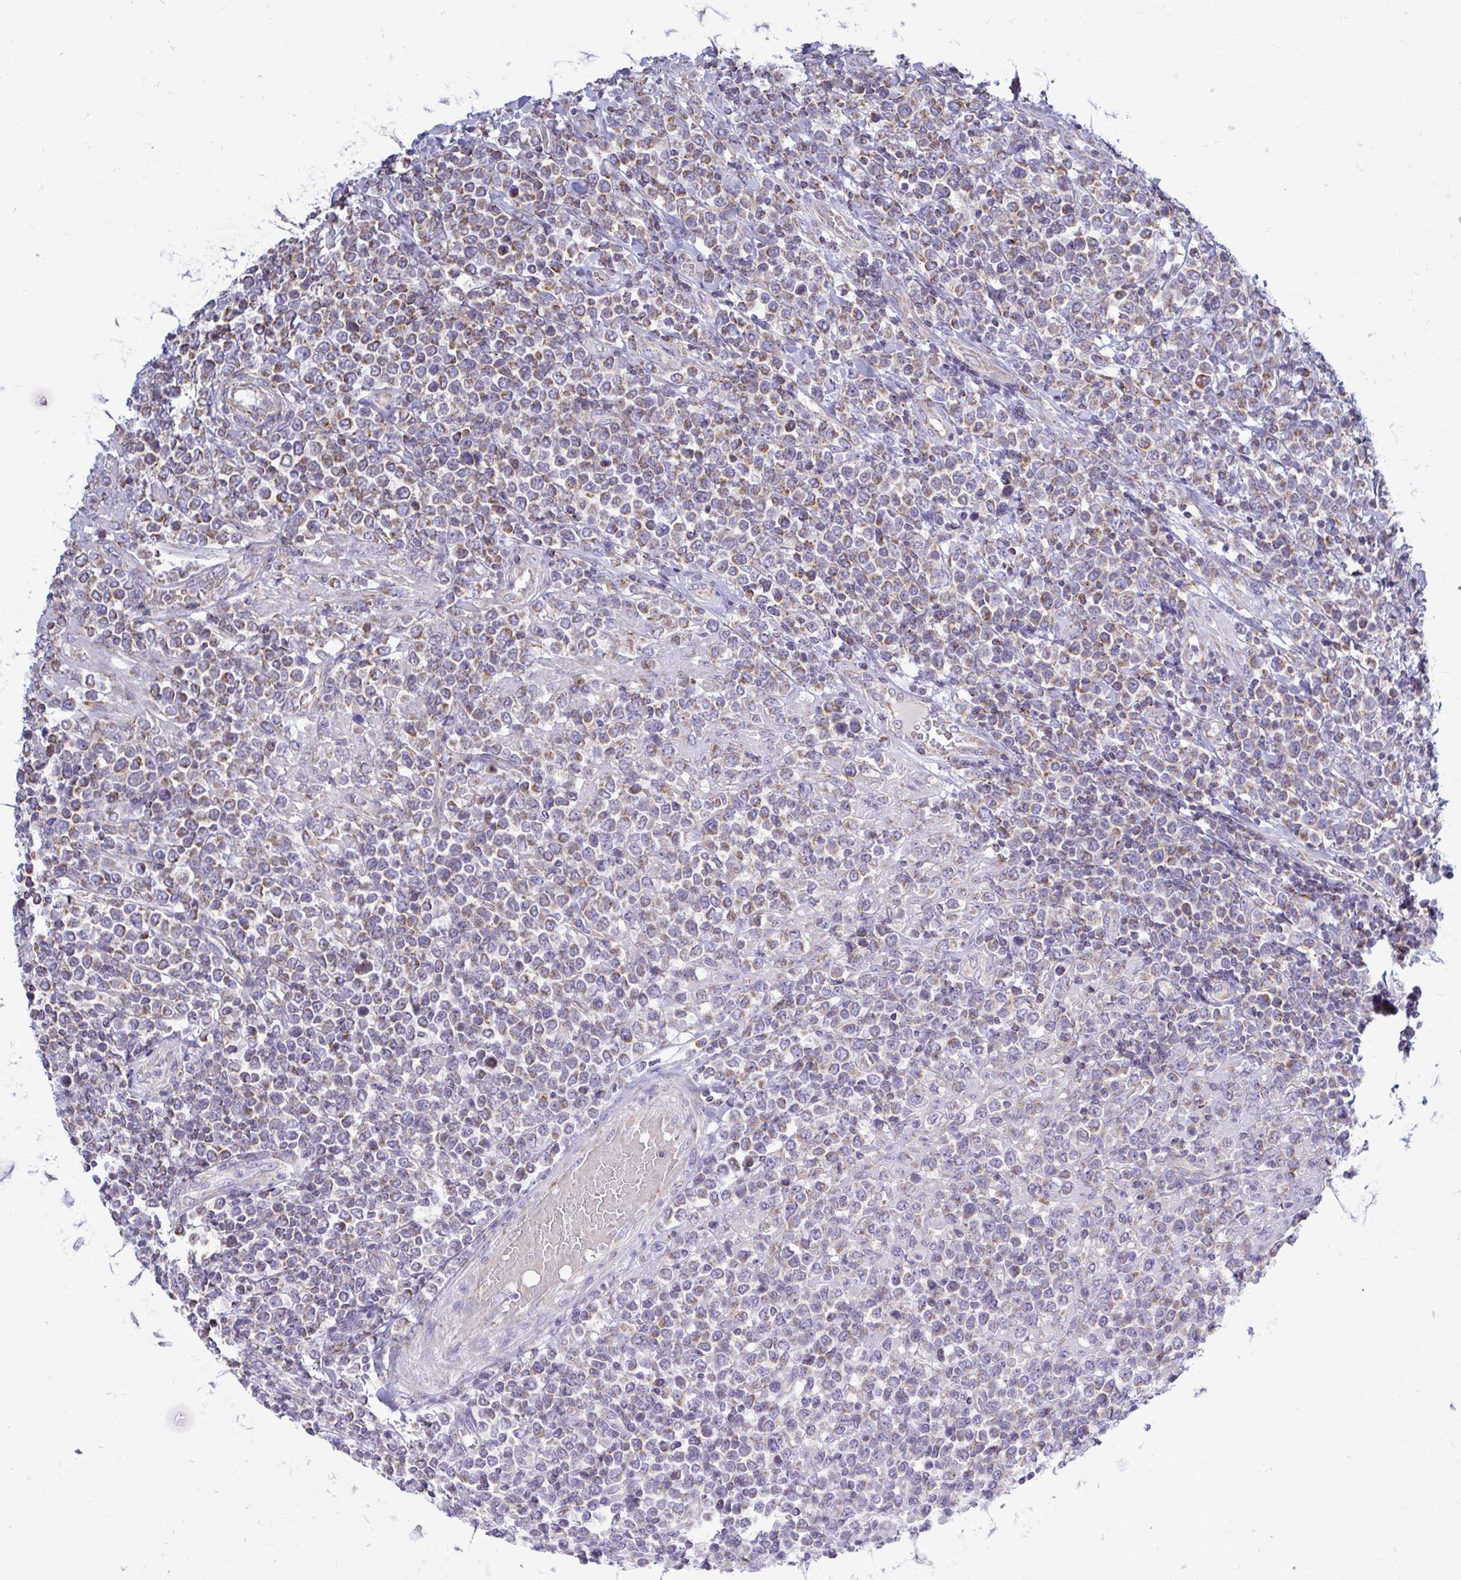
{"staining": {"intensity": "weak", "quantity": "25%-75%", "location": "cytoplasmic/membranous"}, "tissue": "lymphoma", "cell_type": "Tumor cells", "image_type": "cancer", "snomed": [{"axis": "morphology", "description": "Malignant lymphoma, non-Hodgkin's type, High grade"}, {"axis": "topography", "description": "Soft tissue"}], "caption": "Weak cytoplasmic/membranous protein staining is appreciated in approximately 25%-75% of tumor cells in malignant lymphoma, non-Hodgkin's type (high-grade).", "gene": "OR10R2", "patient": {"sex": "female", "age": 56}}